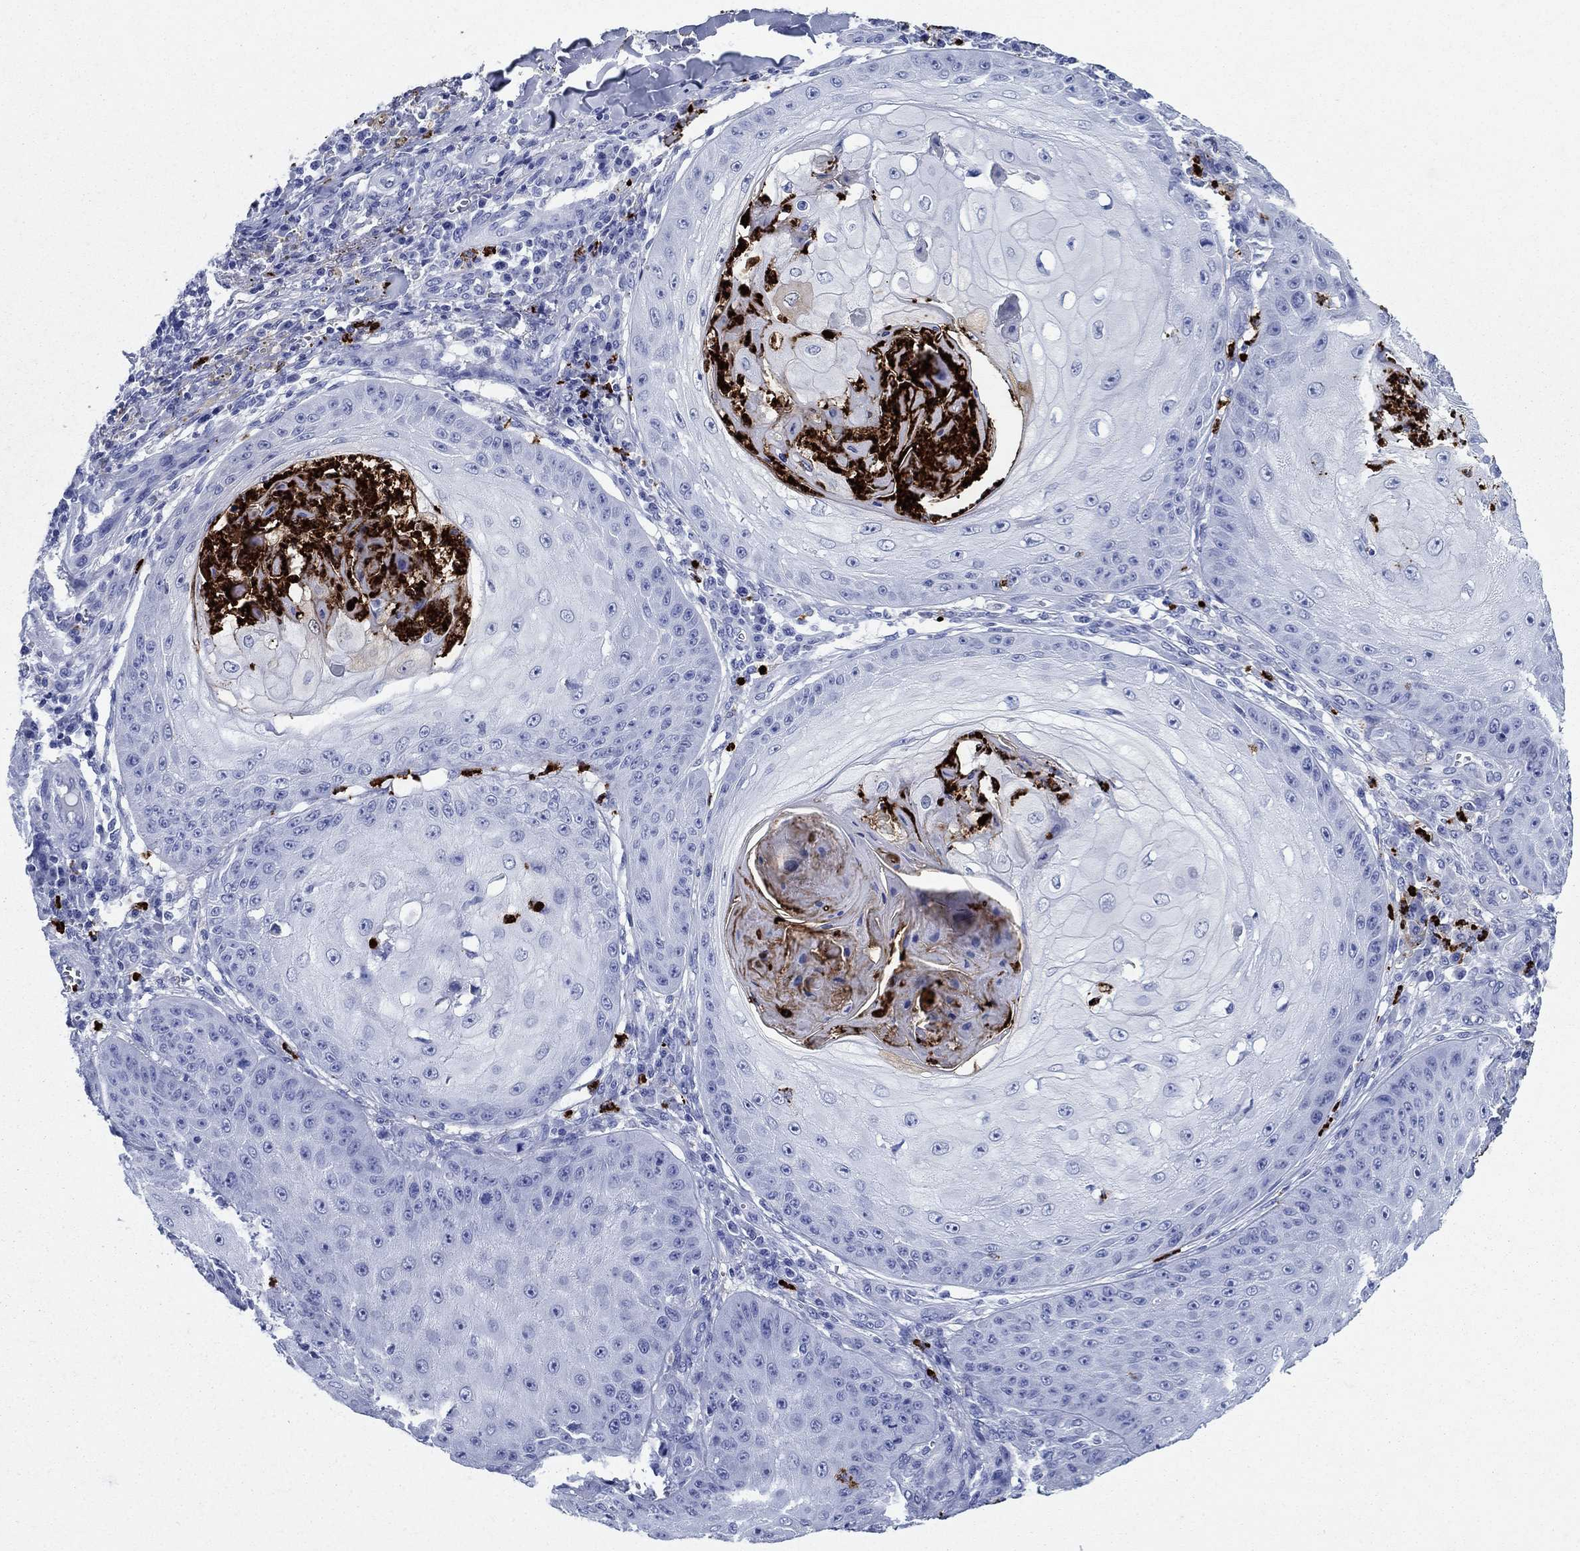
{"staining": {"intensity": "negative", "quantity": "none", "location": "none"}, "tissue": "skin cancer", "cell_type": "Tumor cells", "image_type": "cancer", "snomed": [{"axis": "morphology", "description": "Squamous cell carcinoma, NOS"}, {"axis": "topography", "description": "Skin"}], "caption": "Tumor cells show no significant protein positivity in skin cancer.", "gene": "AZU1", "patient": {"sex": "male", "age": 70}}